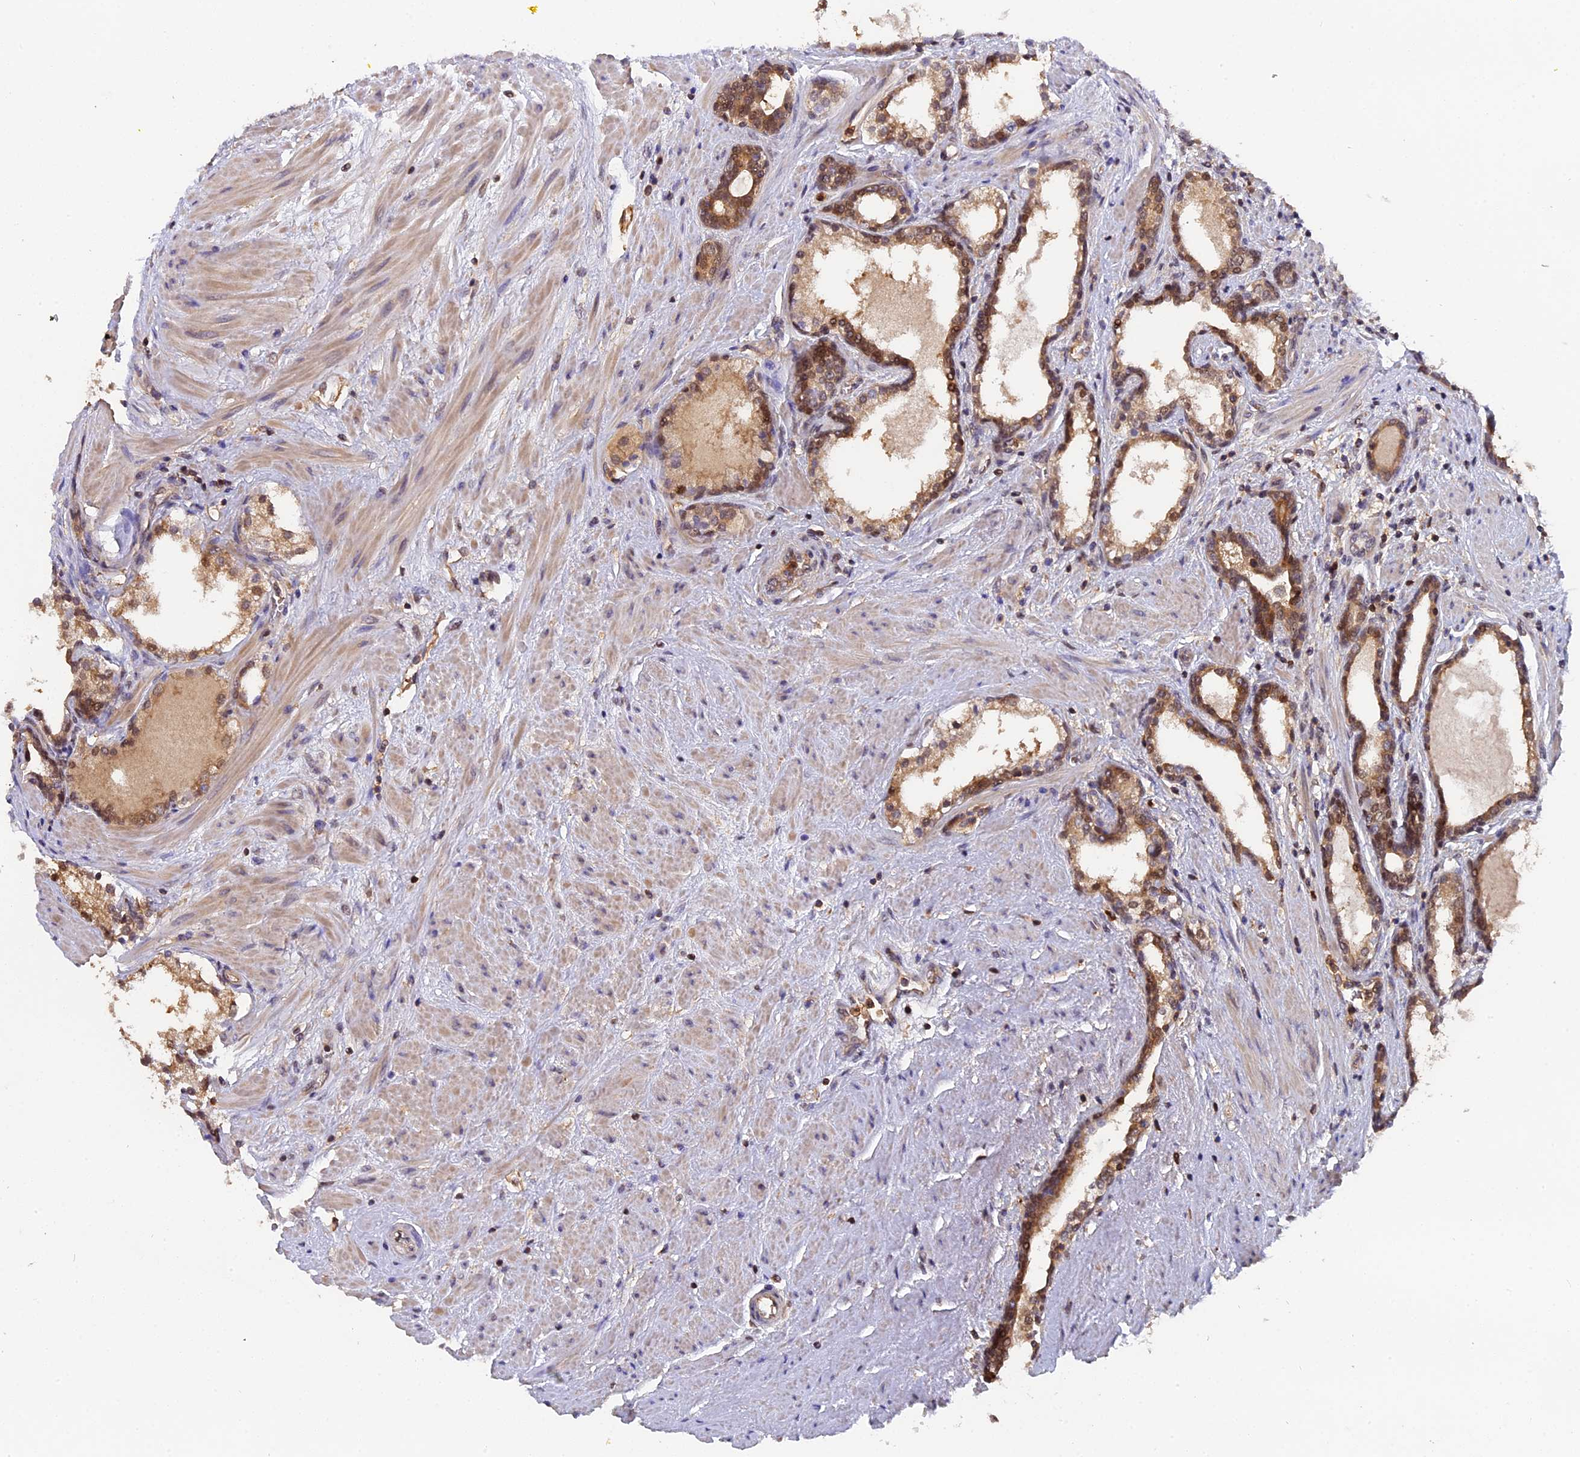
{"staining": {"intensity": "moderate", "quantity": "25%-75%", "location": "cytoplasmic/membranous,nuclear"}, "tissue": "prostate cancer", "cell_type": "Tumor cells", "image_type": "cancer", "snomed": [{"axis": "morphology", "description": "Adenocarcinoma, High grade"}, {"axis": "topography", "description": "Prostate"}], "caption": "Prostate cancer stained with a protein marker demonstrates moderate staining in tumor cells.", "gene": "FAM118B", "patient": {"sex": "male", "age": 58}}